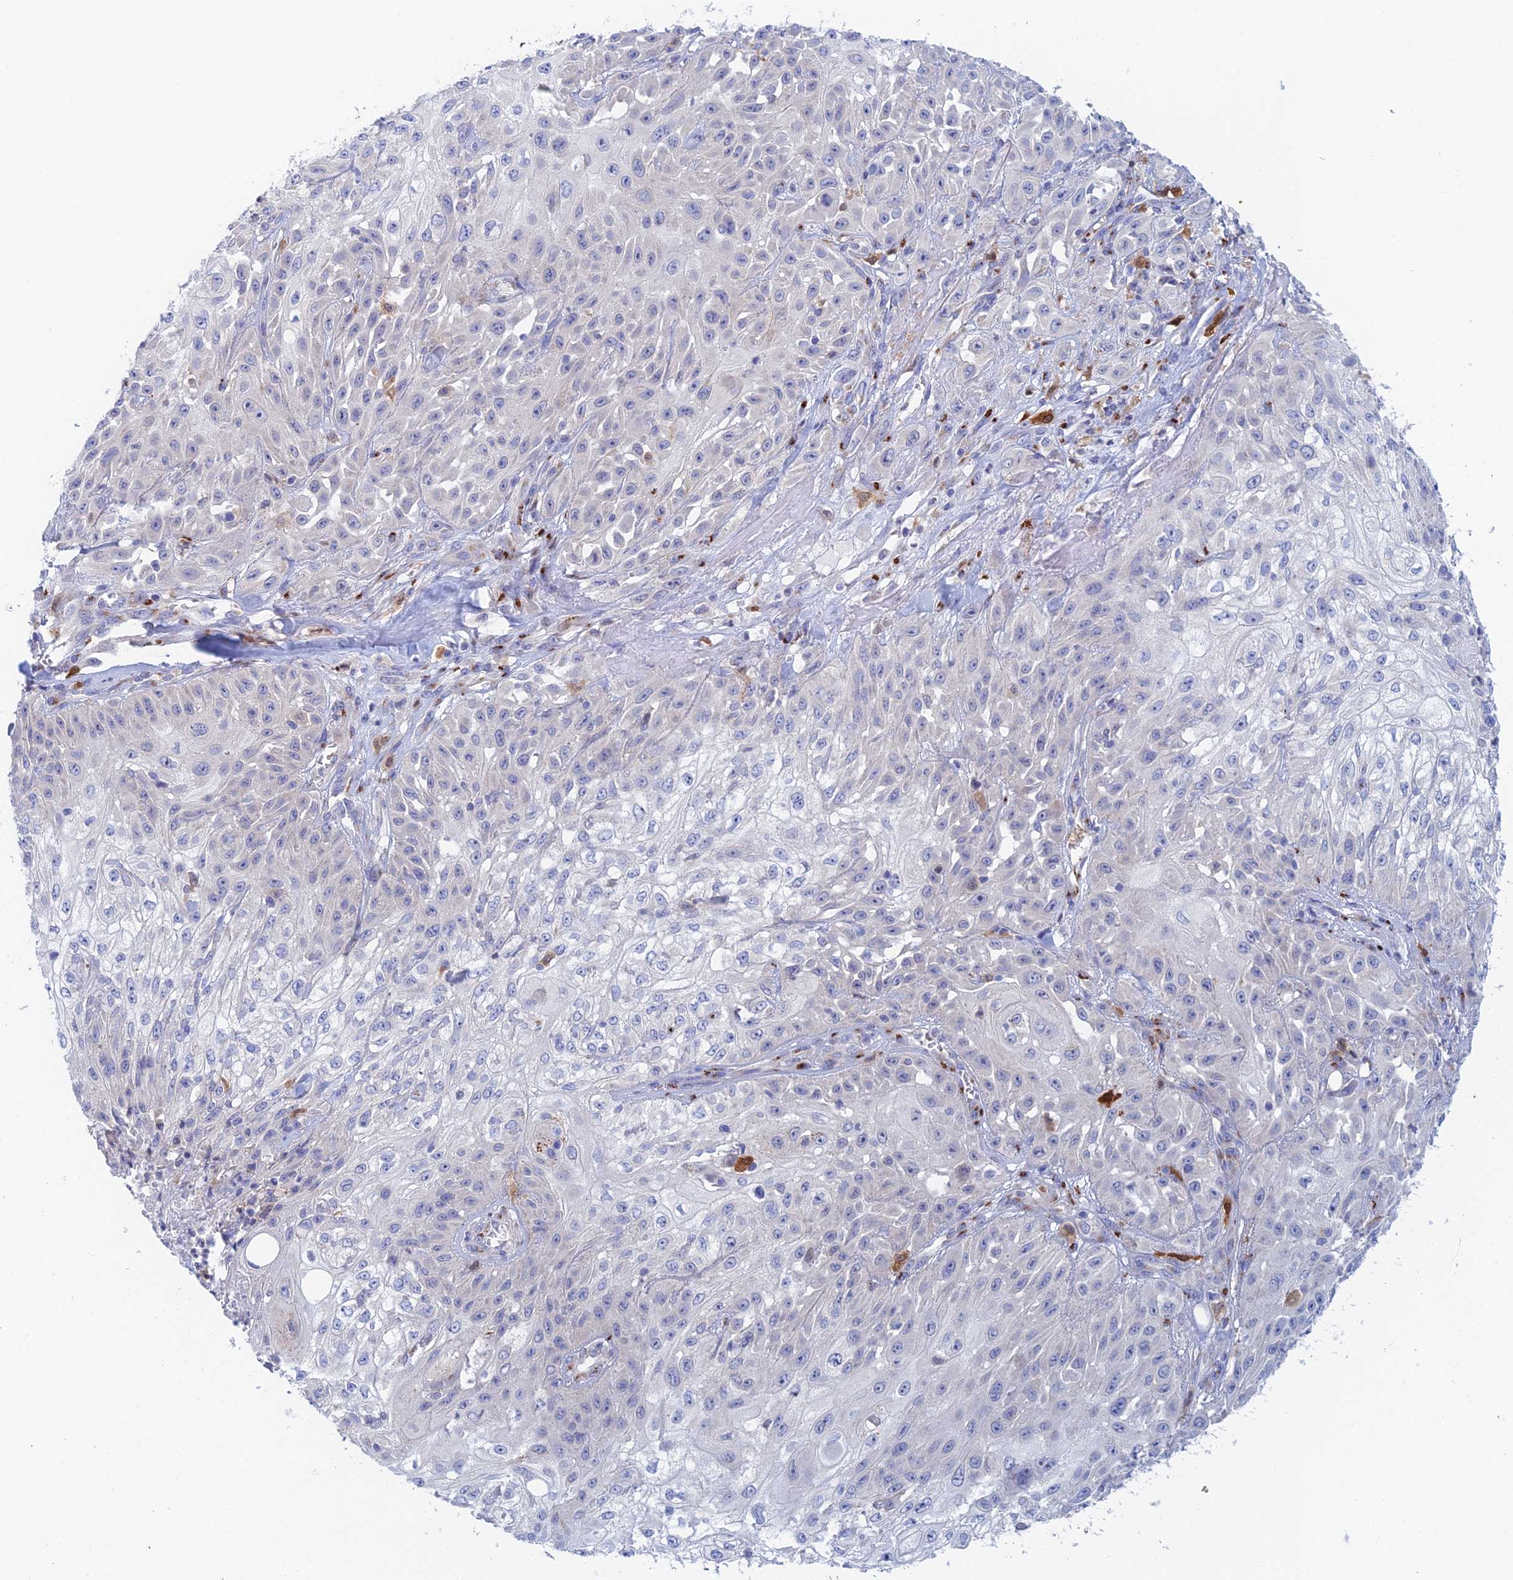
{"staining": {"intensity": "negative", "quantity": "none", "location": "none"}, "tissue": "skin cancer", "cell_type": "Tumor cells", "image_type": "cancer", "snomed": [{"axis": "morphology", "description": "Squamous cell carcinoma, NOS"}, {"axis": "morphology", "description": "Squamous cell carcinoma, metastatic, NOS"}, {"axis": "topography", "description": "Skin"}, {"axis": "topography", "description": "Lymph node"}], "caption": "The immunohistochemistry photomicrograph has no significant staining in tumor cells of skin cancer (metastatic squamous cell carcinoma) tissue.", "gene": "SLC24A3", "patient": {"sex": "male", "age": 75}}